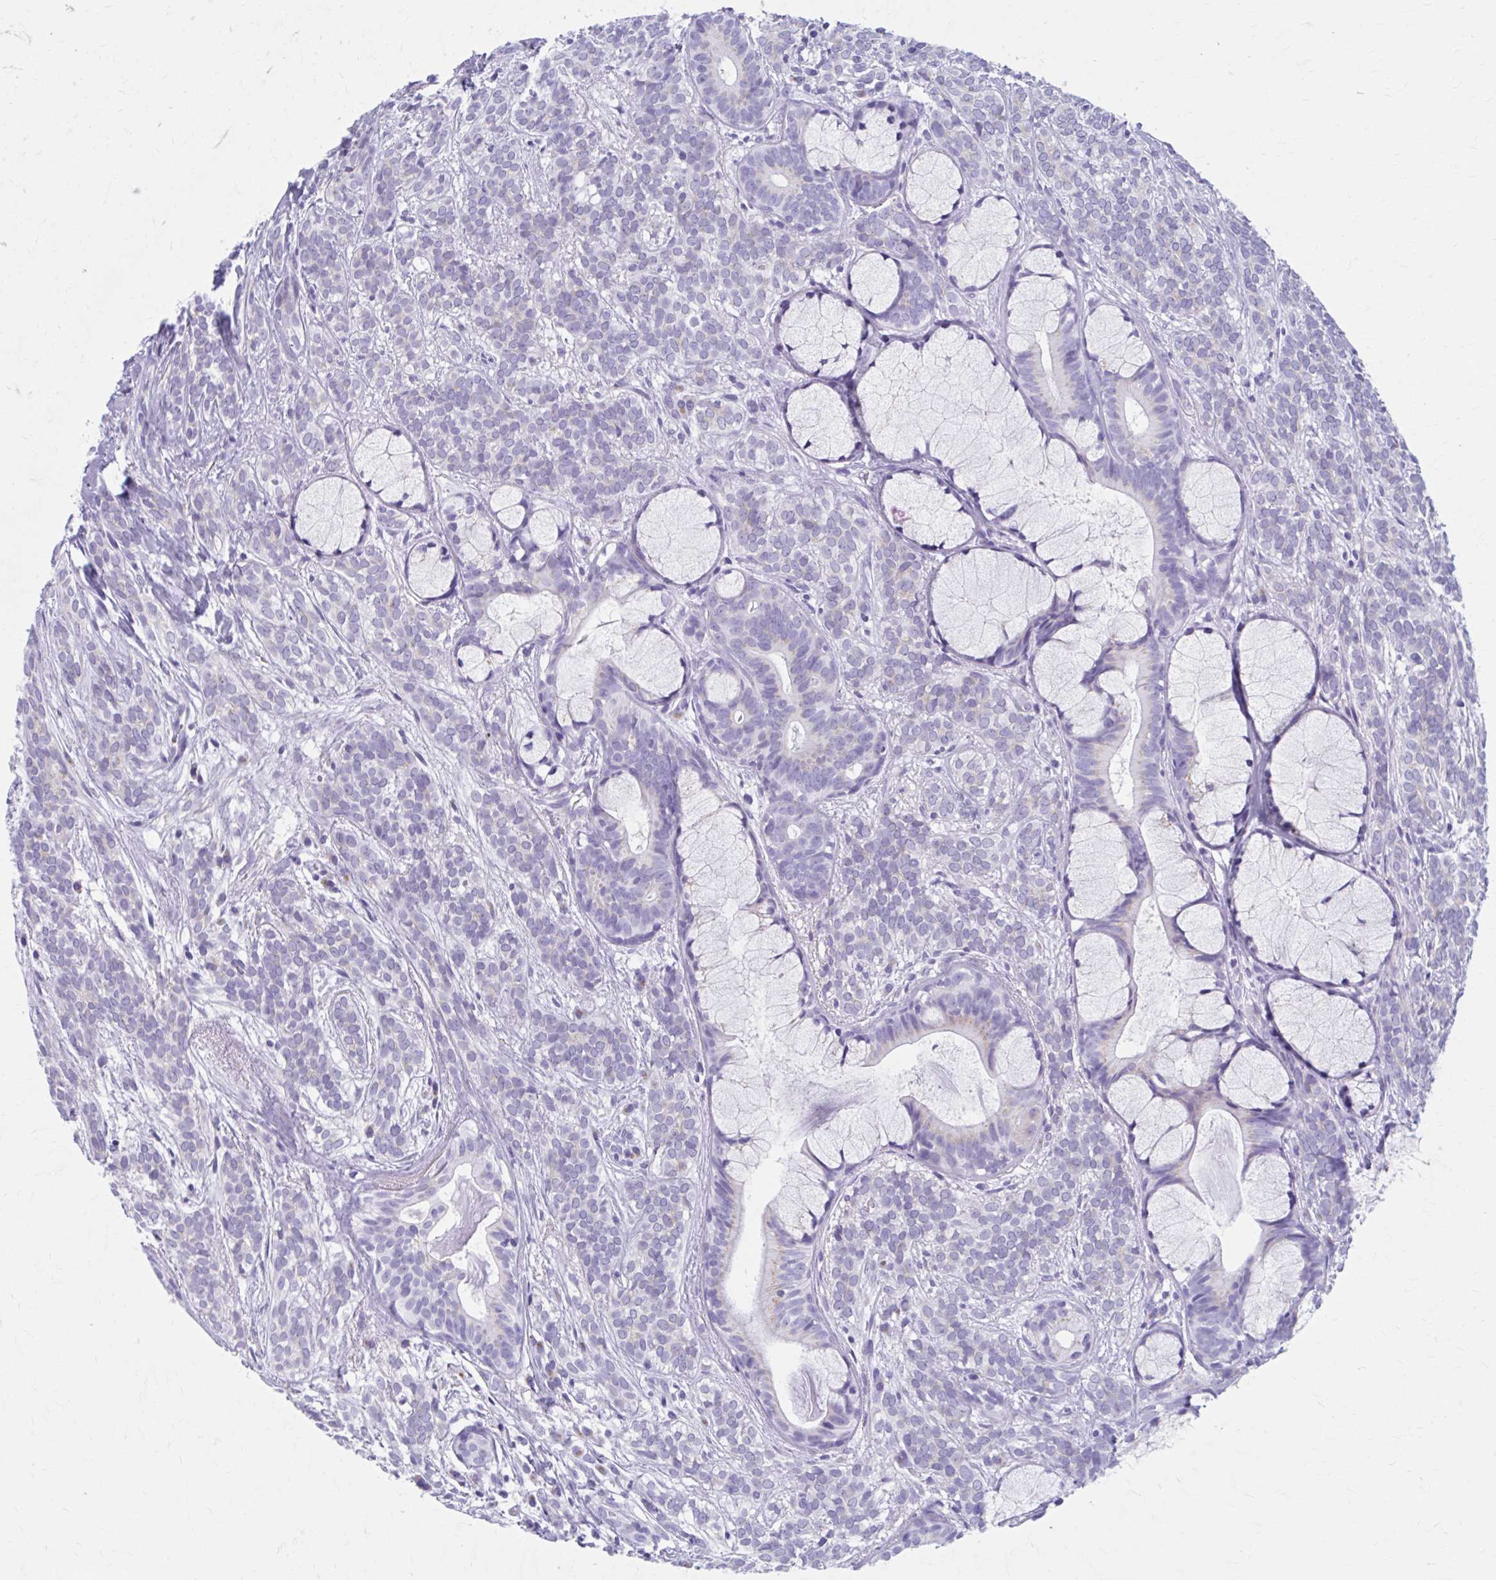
{"staining": {"intensity": "negative", "quantity": "none", "location": "none"}, "tissue": "head and neck cancer", "cell_type": "Tumor cells", "image_type": "cancer", "snomed": [{"axis": "morphology", "description": "Adenocarcinoma, NOS"}, {"axis": "topography", "description": "Head-Neck"}], "caption": "Adenocarcinoma (head and neck) was stained to show a protein in brown. There is no significant staining in tumor cells. (DAB (3,3'-diaminobenzidine) IHC with hematoxylin counter stain).", "gene": "KCNE2", "patient": {"sex": "female", "age": 57}}